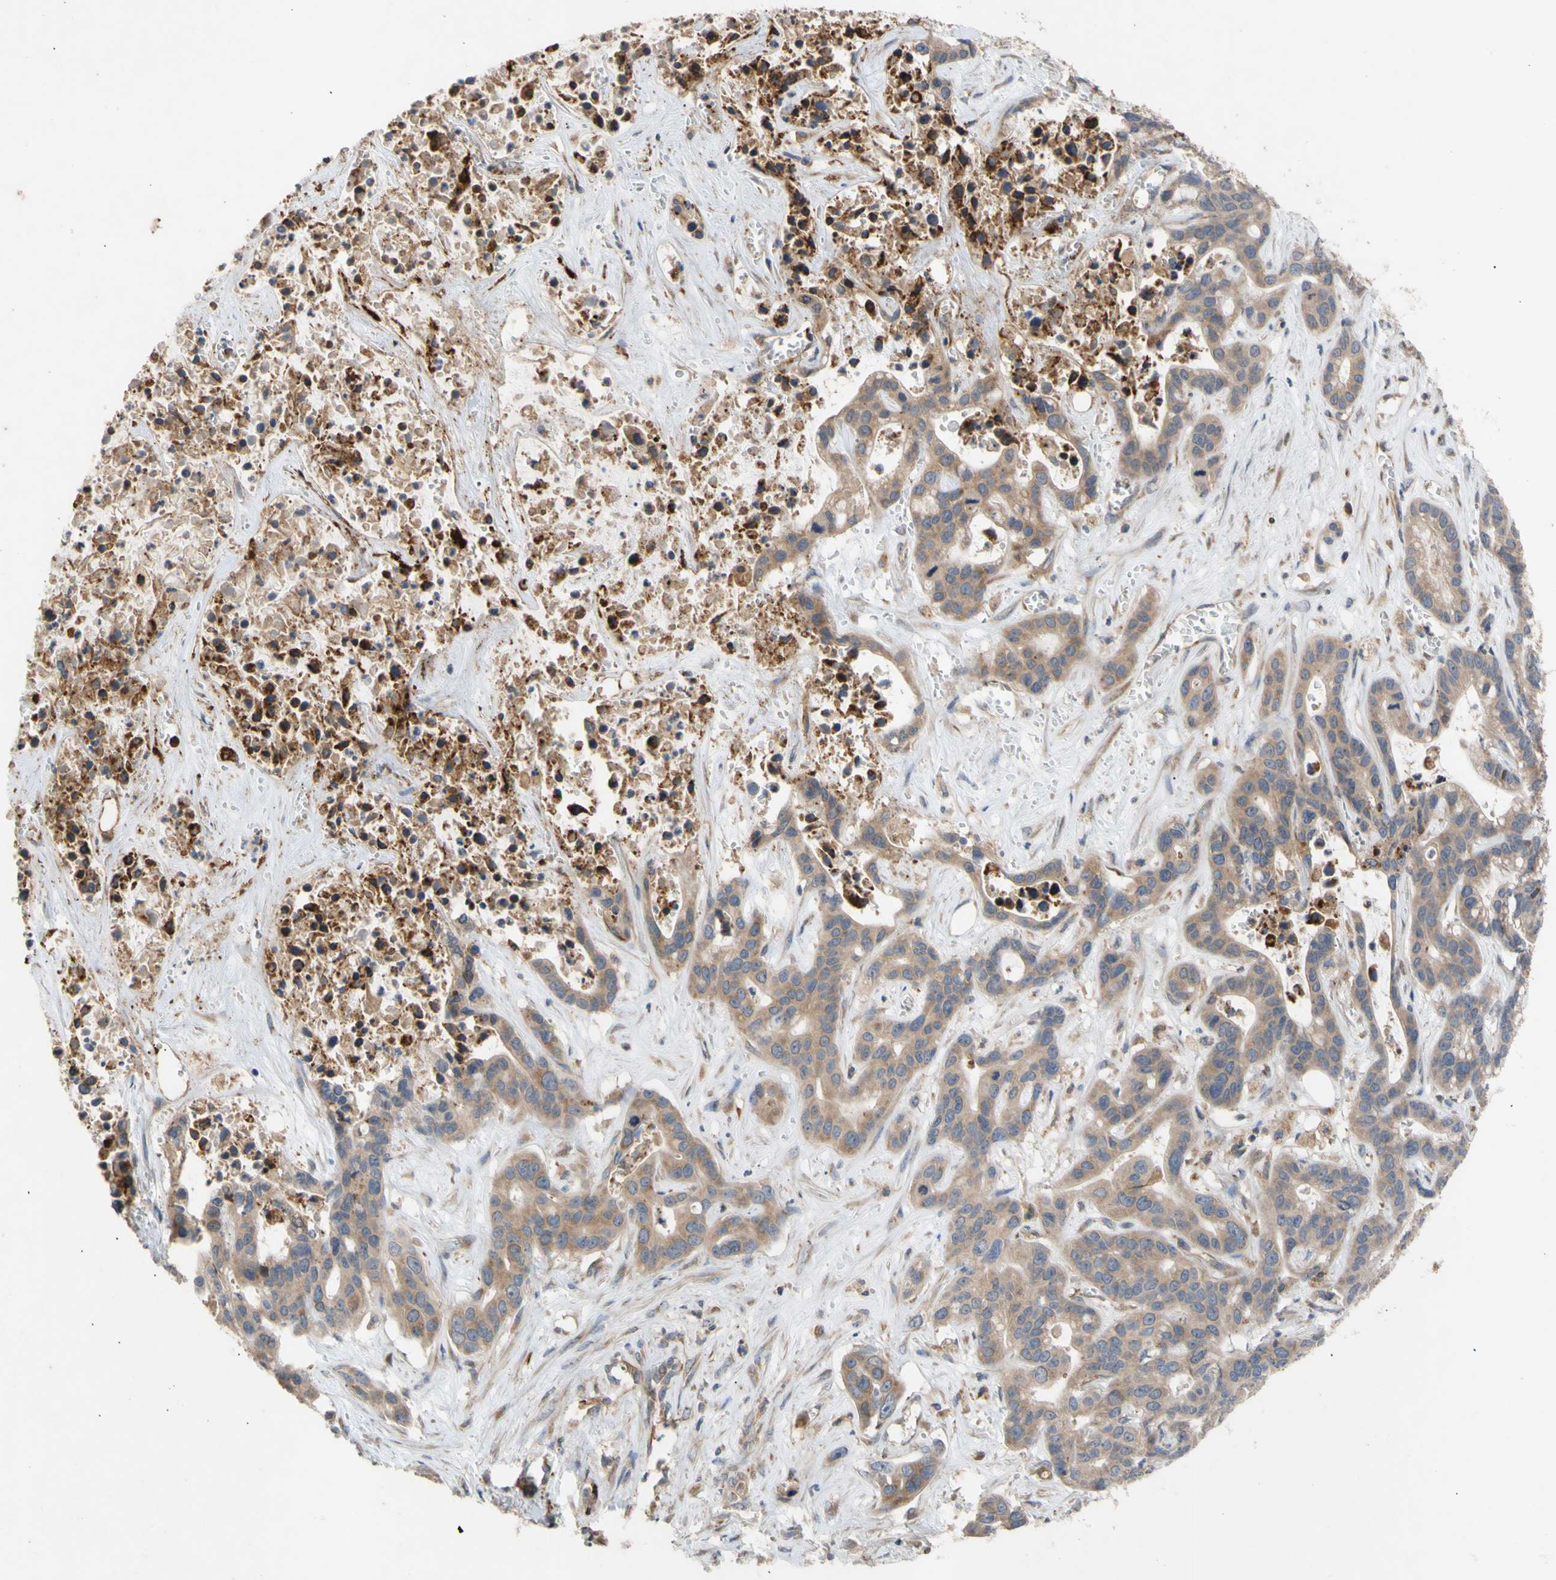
{"staining": {"intensity": "moderate", "quantity": ">75%", "location": "cytoplasmic/membranous"}, "tissue": "liver cancer", "cell_type": "Tumor cells", "image_type": "cancer", "snomed": [{"axis": "morphology", "description": "Cholangiocarcinoma"}, {"axis": "topography", "description": "Liver"}], "caption": "High-magnification brightfield microscopy of cholangiocarcinoma (liver) stained with DAB (3,3'-diaminobenzidine) (brown) and counterstained with hematoxylin (blue). tumor cells exhibit moderate cytoplasmic/membranous expression is identified in approximately>75% of cells.", "gene": "EIF2S3", "patient": {"sex": "female", "age": 65}}